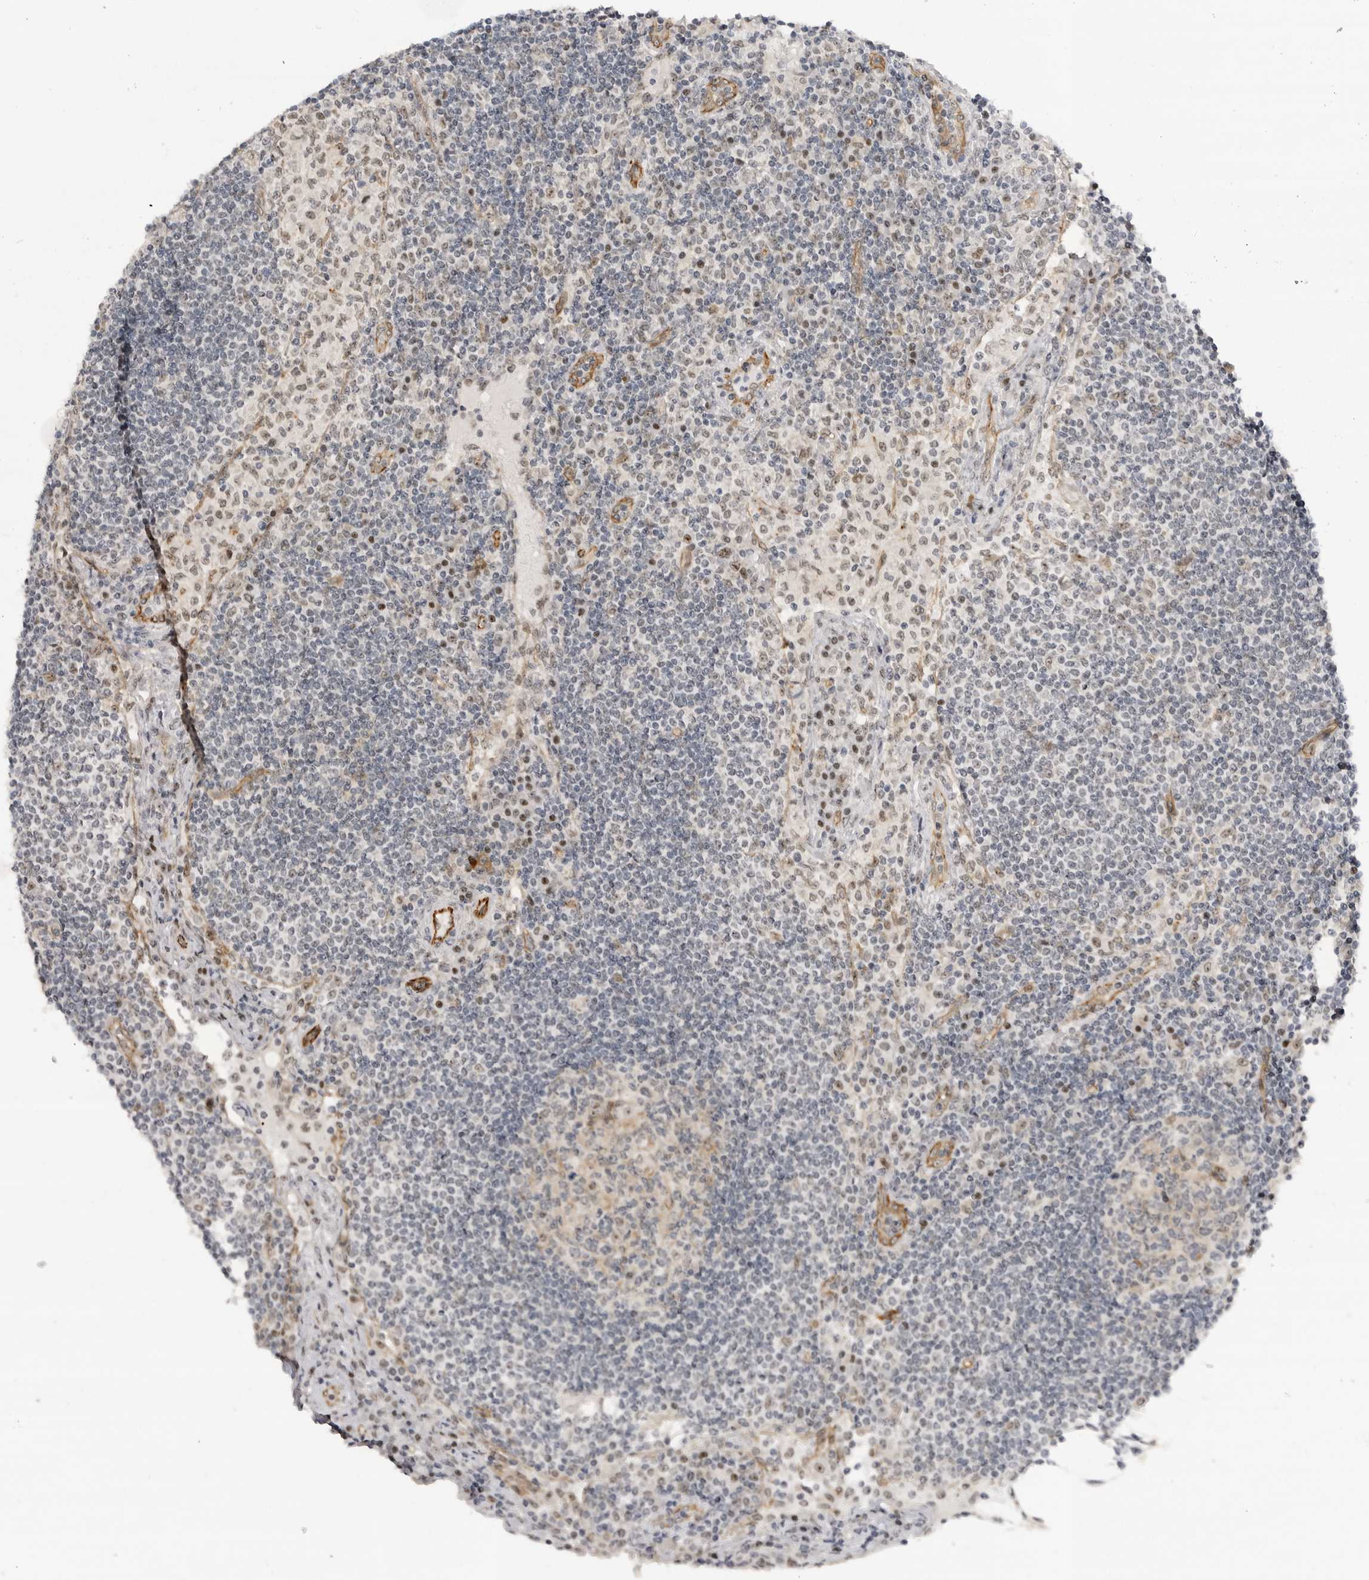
{"staining": {"intensity": "weak", "quantity": "<25%", "location": "cytoplasmic/membranous"}, "tissue": "lymph node", "cell_type": "Germinal center cells", "image_type": "normal", "snomed": [{"axis": "morphology", "description": "Normal tissue, NOS"}, {"axis": "topography", "description": "Lymph node"}], "caption": "Protein analysis of normal lymph node demonstrates no significant staining in germinal center cells.", "gene": "CEP295NL", "patient": {"sex": "female", "age": 53}}